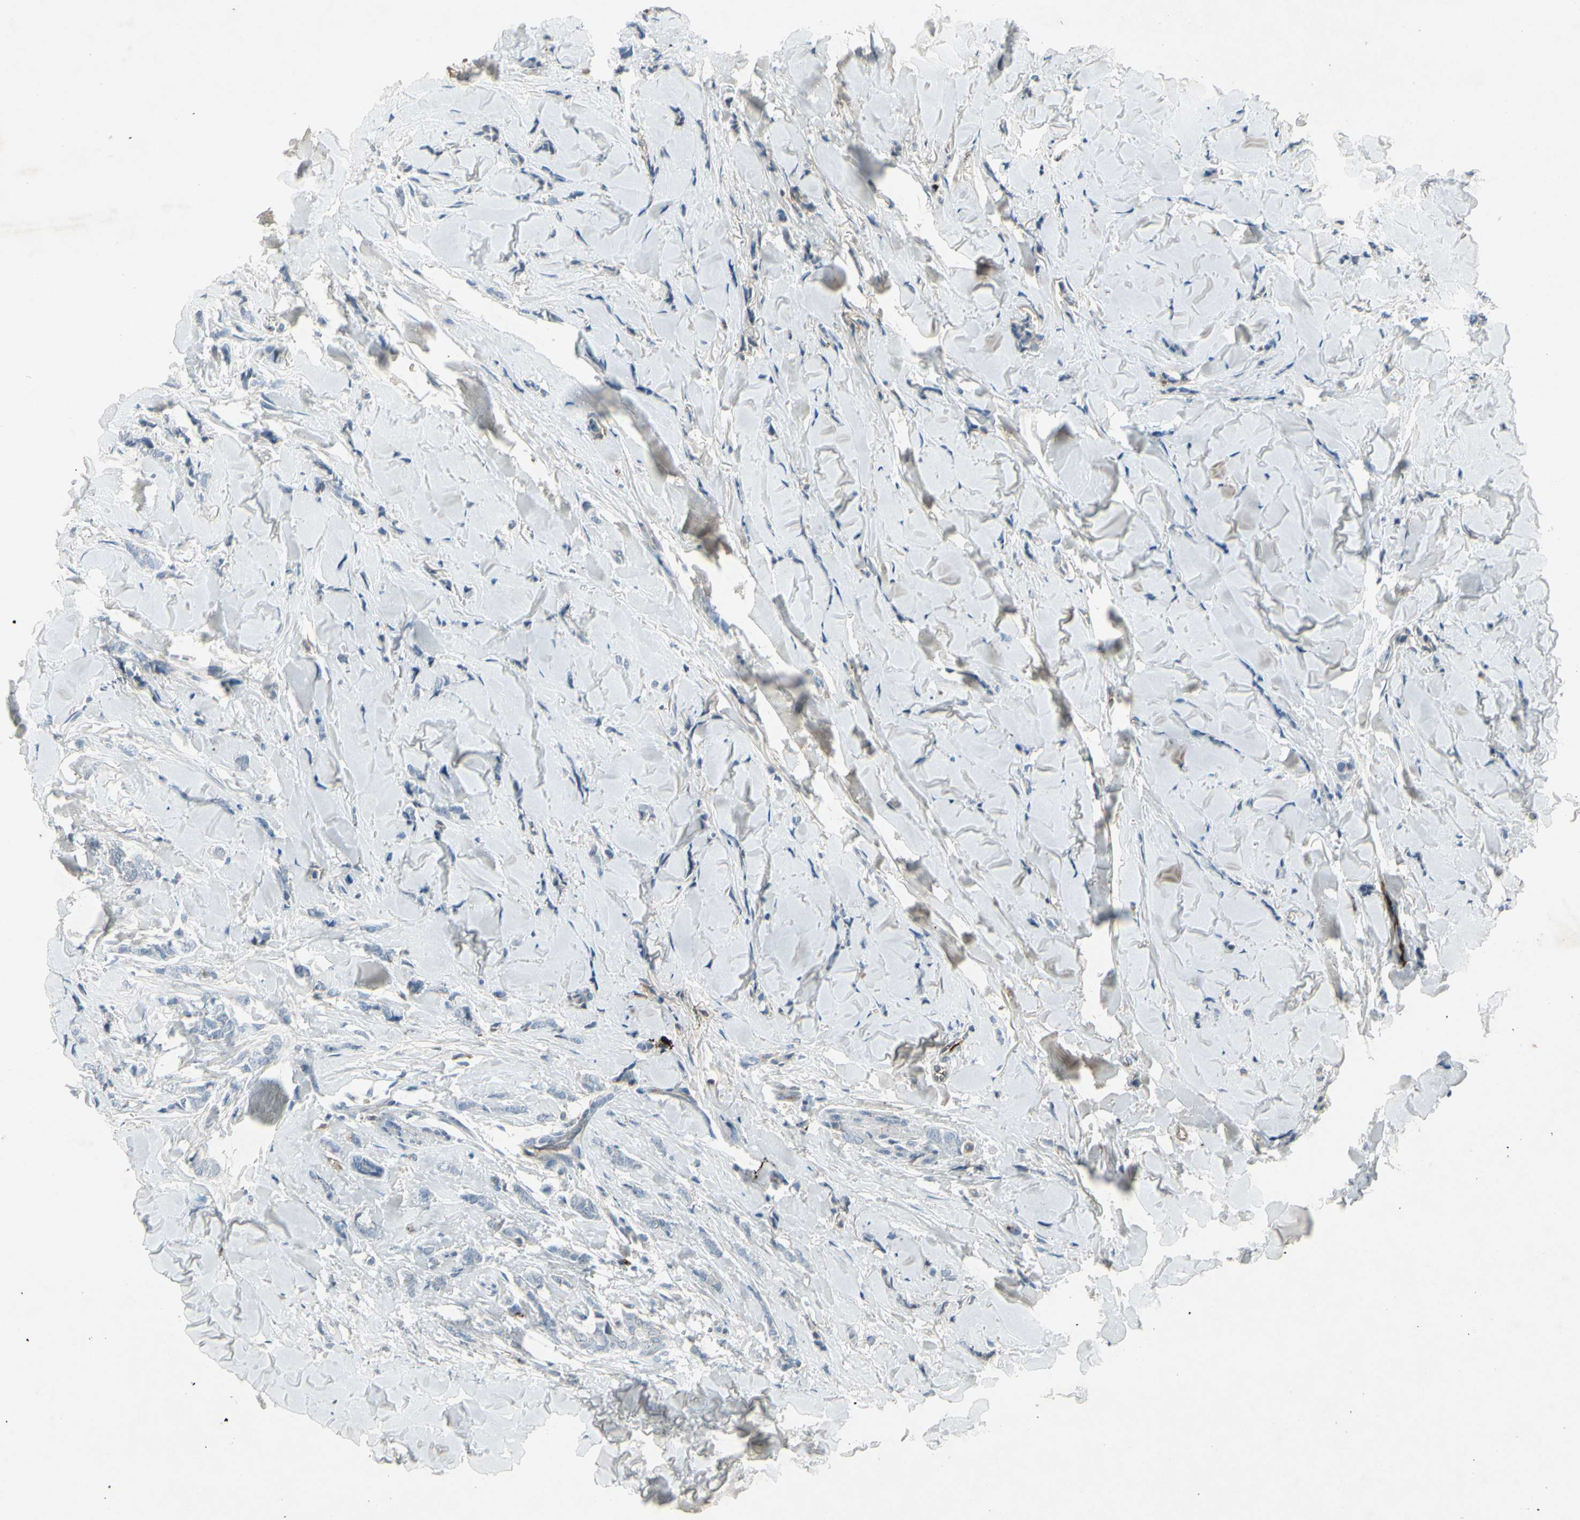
{"staining": {"intensity": "negative", "quantity": "none", "location": "none"}, "tissue": "breast cancer", "cell_type": "Tumor cells", "image_type": "cancer", "snomed": [{"axis": "morphology", "description": "Lobular carcinoma"}, {"axis": "topography", "description": "Skin"}, {"axis": "topography", "description": "Breast"}], "caption": "High magnification brightfield microscopy of lobular carcinoma (breast) stained with DAB (brown) and counterstained with hematoxylin (blue): tumor cells show no significant staining.", "gene": "IGHM", "patient": {"sex": "female", "age": 46}}